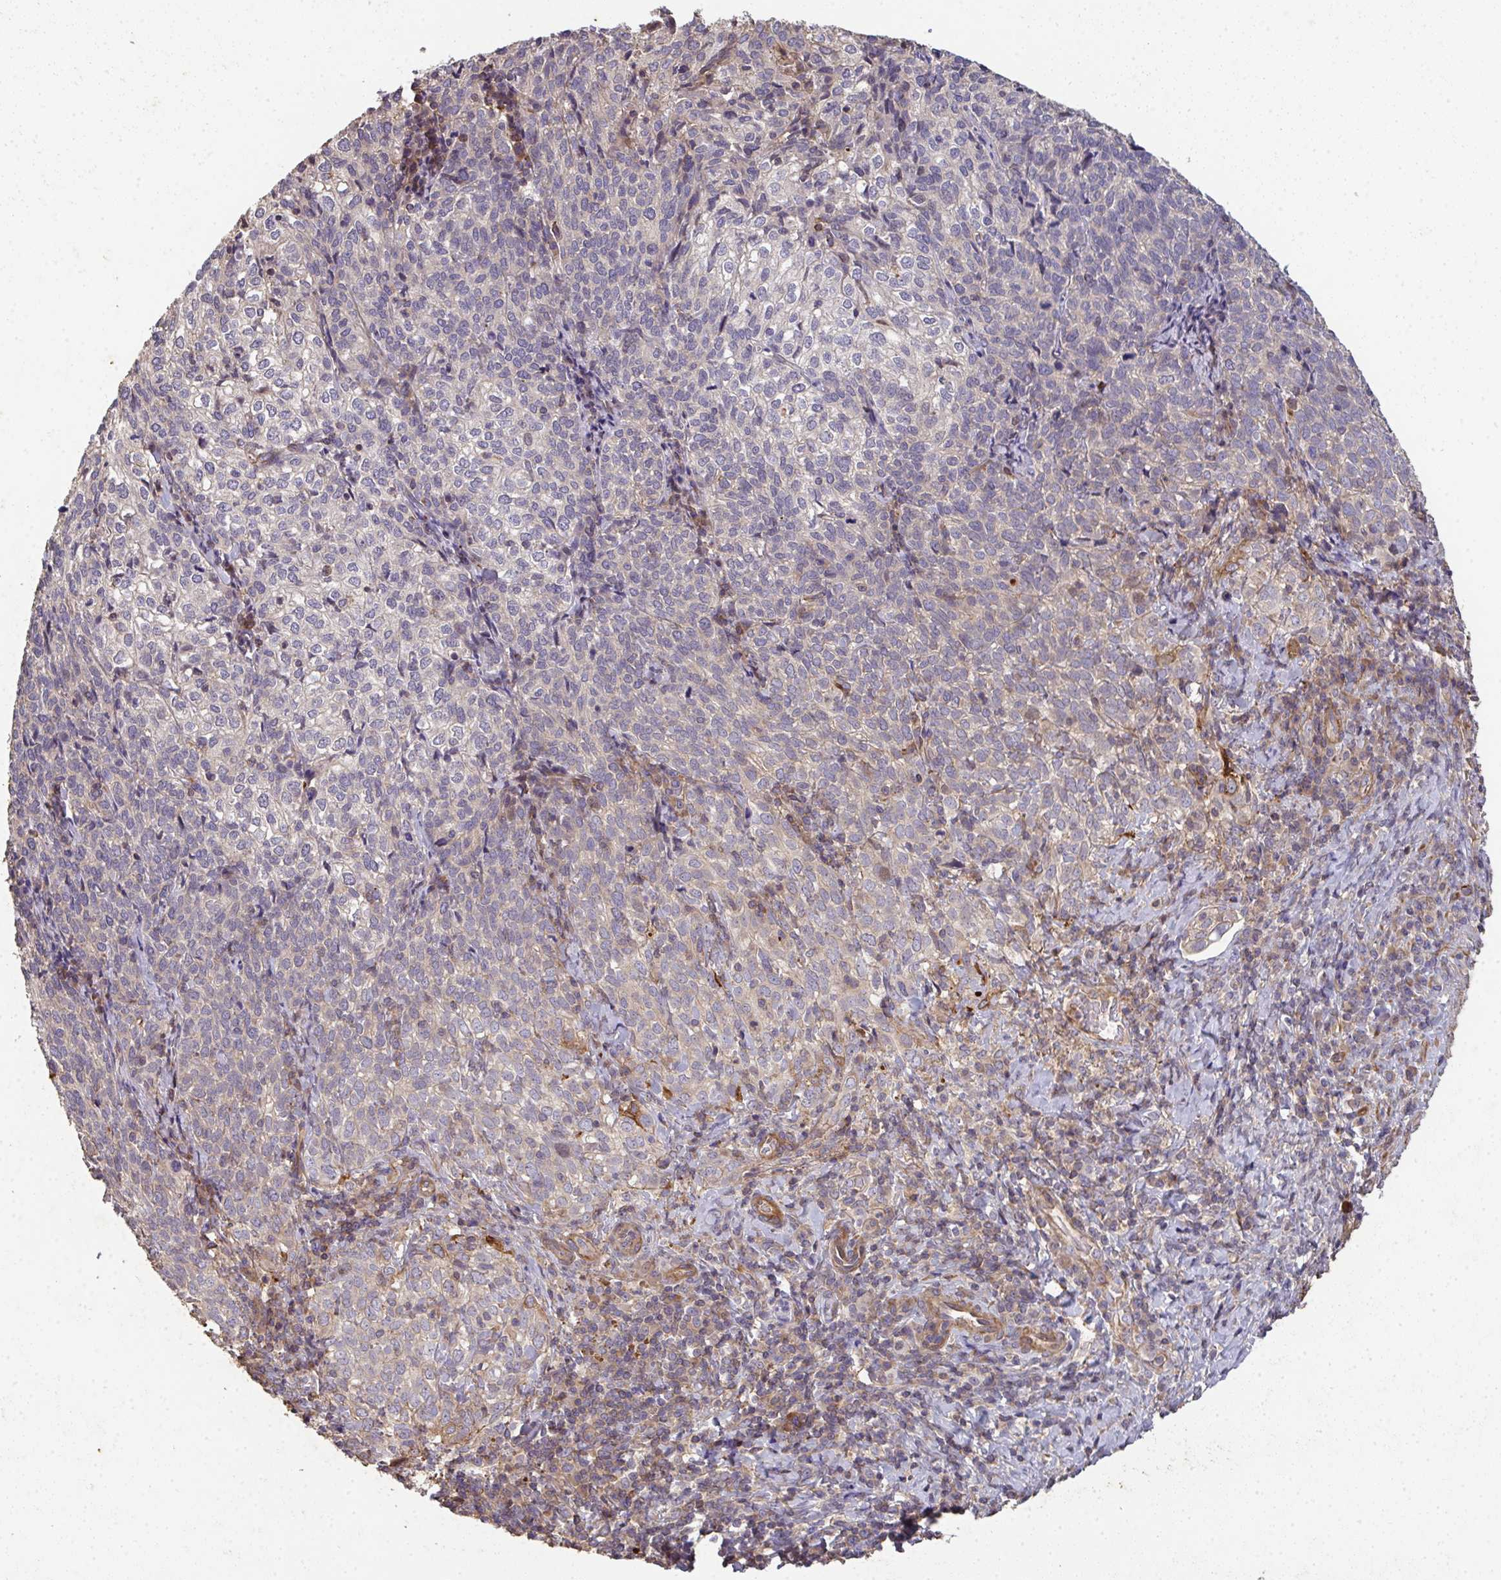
{"staining": {"intensity": "negative", "quantity": "none", "location": "none"}, "tissue": "cervical cancer", "cell_type": "Tumor cells", "image_type": "cancer", "snomed": [{"axis": "morphology", "description": "Normal tissue, NOS"}, {"axis": "morphology", "description": "Squamous cell carcinoma, NOS"}, {"axis": "topography", "description": "Vagina"}, {"axis": "topography", "description": "Cervix"}], "caption": "Immunohistochemistry of human cervical cancer reveals no staining in tumor cells.", "gene": "TNMD", "patient": {"sex": "female", "age": 45}}